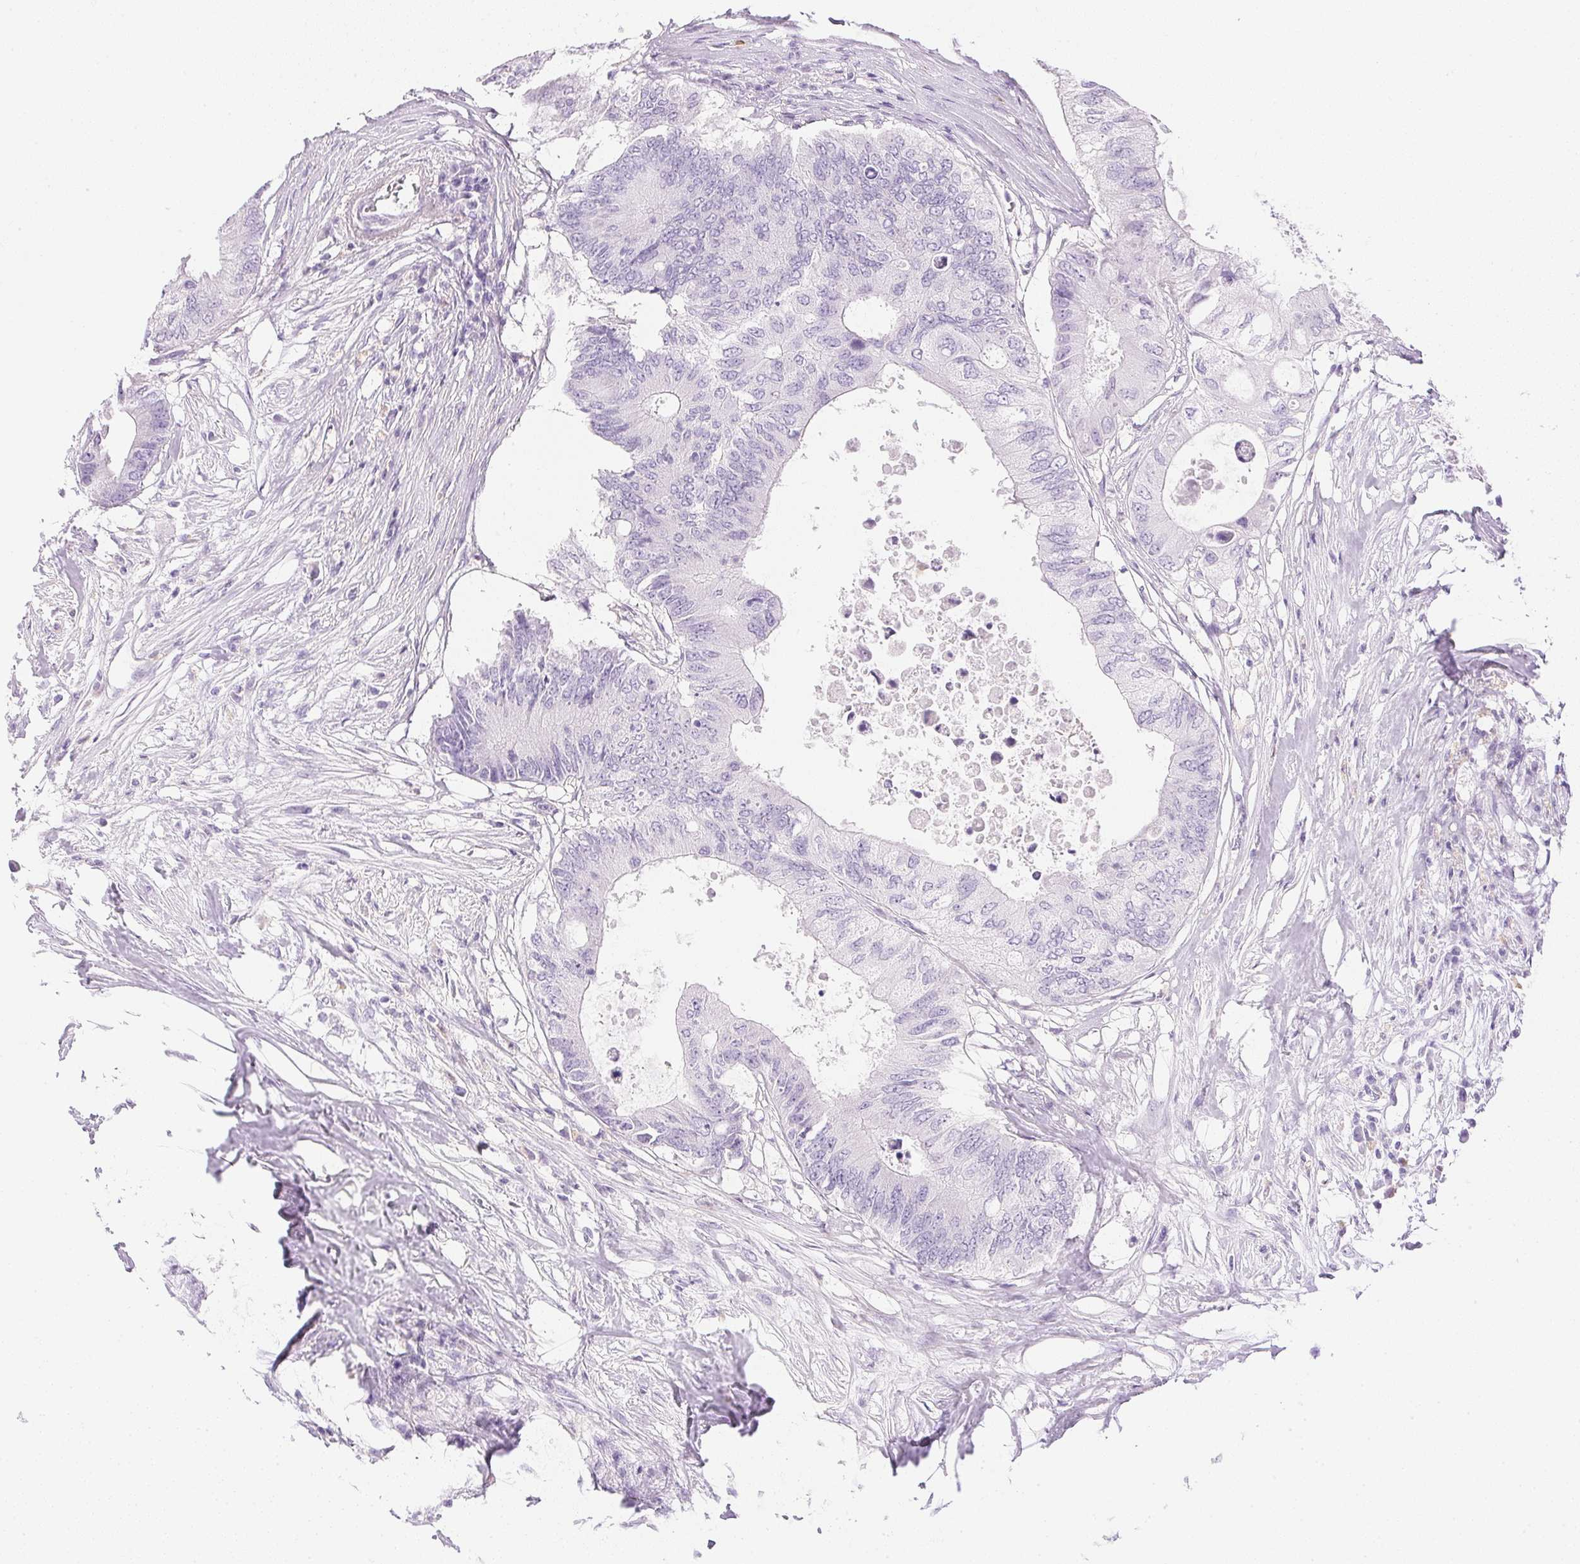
{"staining": {"intensity": "negative", "quantity": "none", "location": "none"}, "tissue": "colorectal cancer", "cell_type": "Tumor cells", "image_type": "cancer", "snomed": [{"axis": "morphology", "description": "Adenocarcinoma, NOS"}, {"axis": "topography", "description": "Colon"}], "caption": "This histopathology image is of adenocarcinoma (colorectal) stained with immunohistochemistry to label a protein in brown with the nuclei are counter-stained blue. There is no expression in tumor cells. (DAB immunohistochemistry (IHC) visualized using brightfield microscopy, high magnification).", "gene": "ATP6V1G3", "patient": {"sex": "male", "age": 71}}